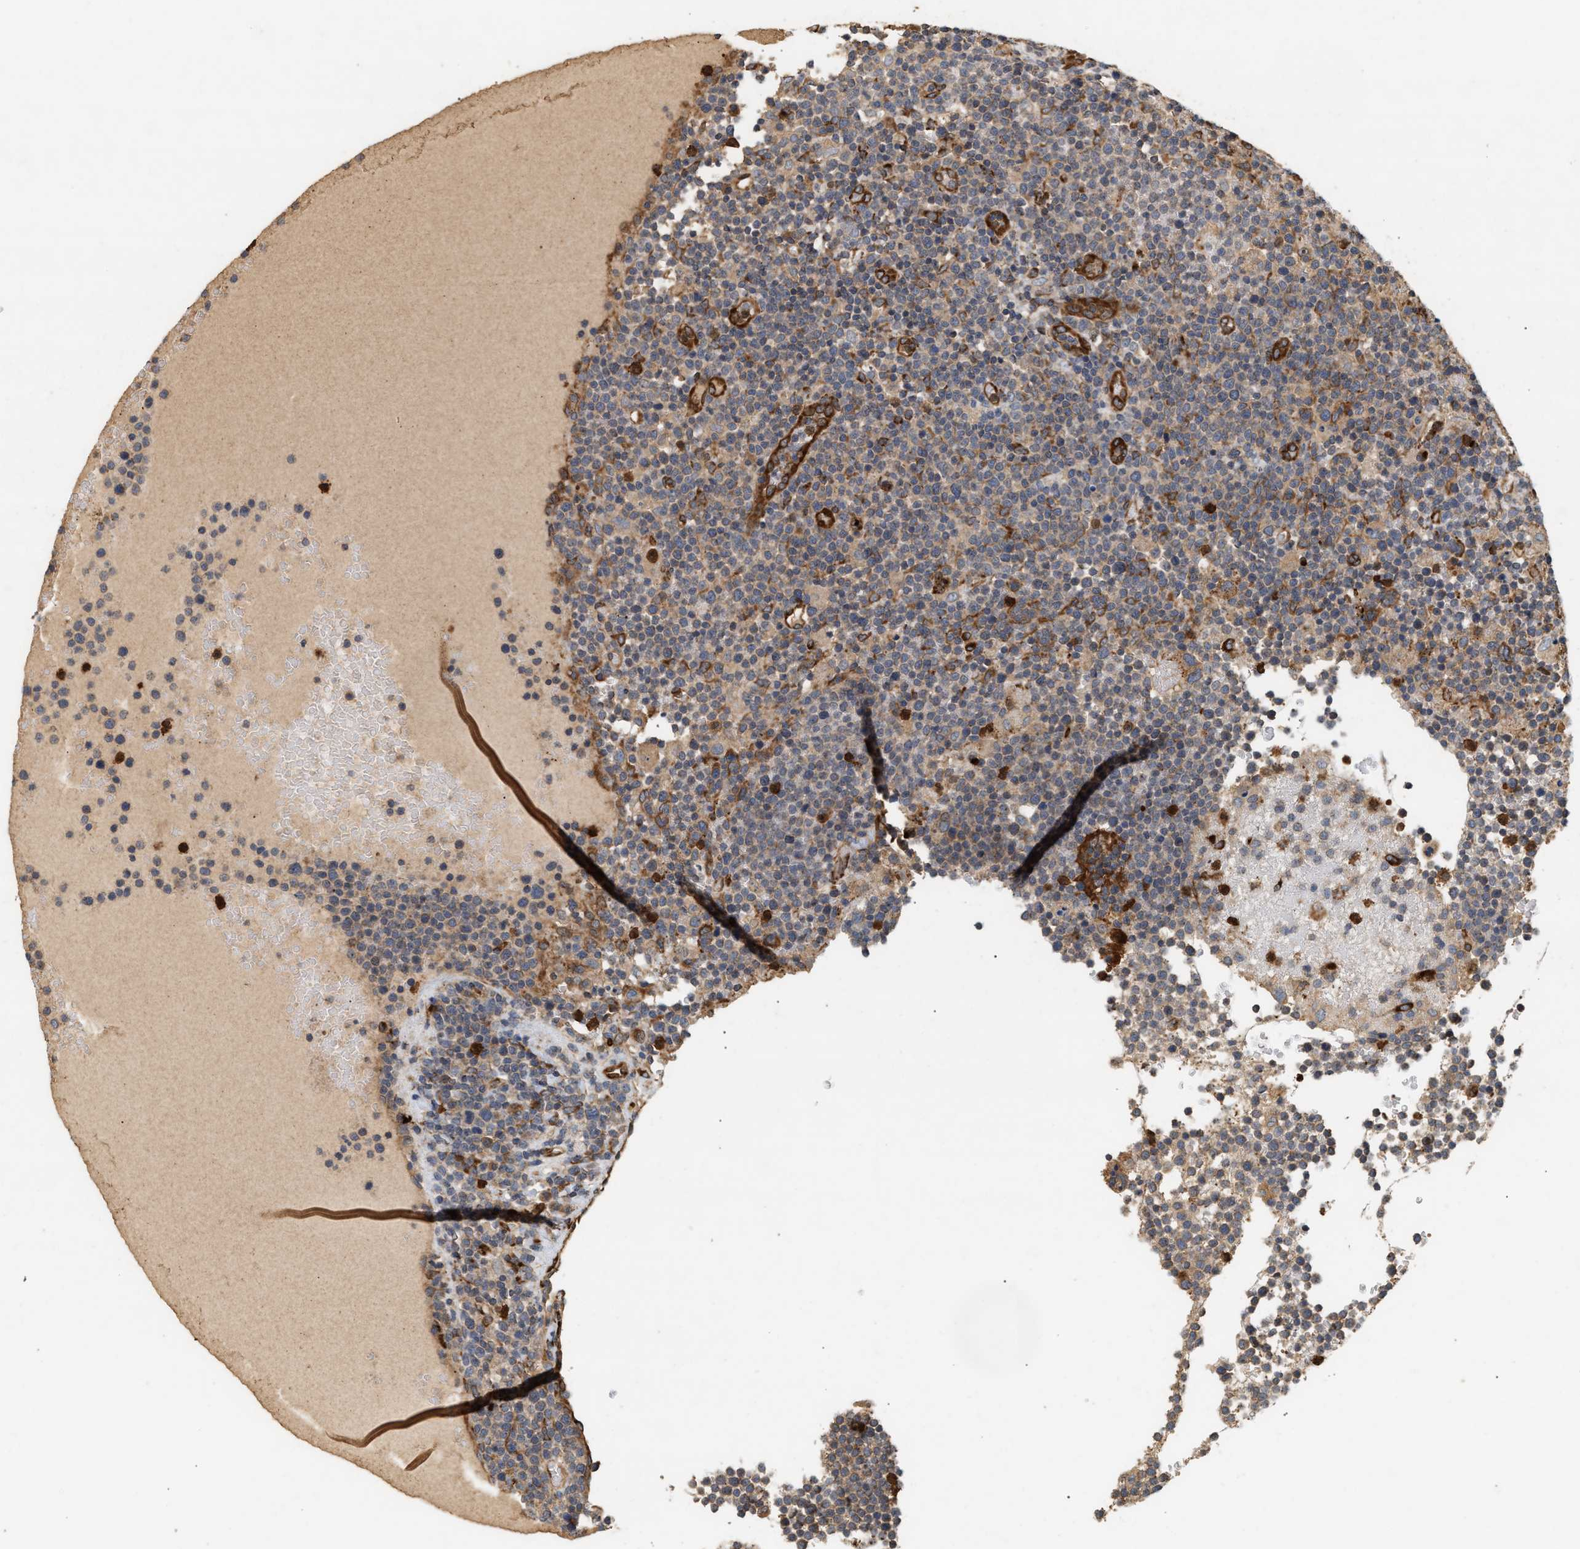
{"staining": {"intensity": "moderate", "quantity": "<25%", "location": "cytoplasmic/membranous"}, "tissue": "lymphoma", "cell_type": "Tumor cells", "image_type": "cancer", "snomed": [{"axis": "morphology", "description": "Malignant lymphoma, non-Hodgkin's type, High grade"}, {"axis": "topography", "description": "Lymph node"}], "caption": "High-grade malignant lymphoma, non-Hodgkin's type stained for a protein exhibits moderate cytoplasmic/membranous positivity in tumor cells.", "gene": "PLCD1", "patient": {"sex": "male", "age": 61}}